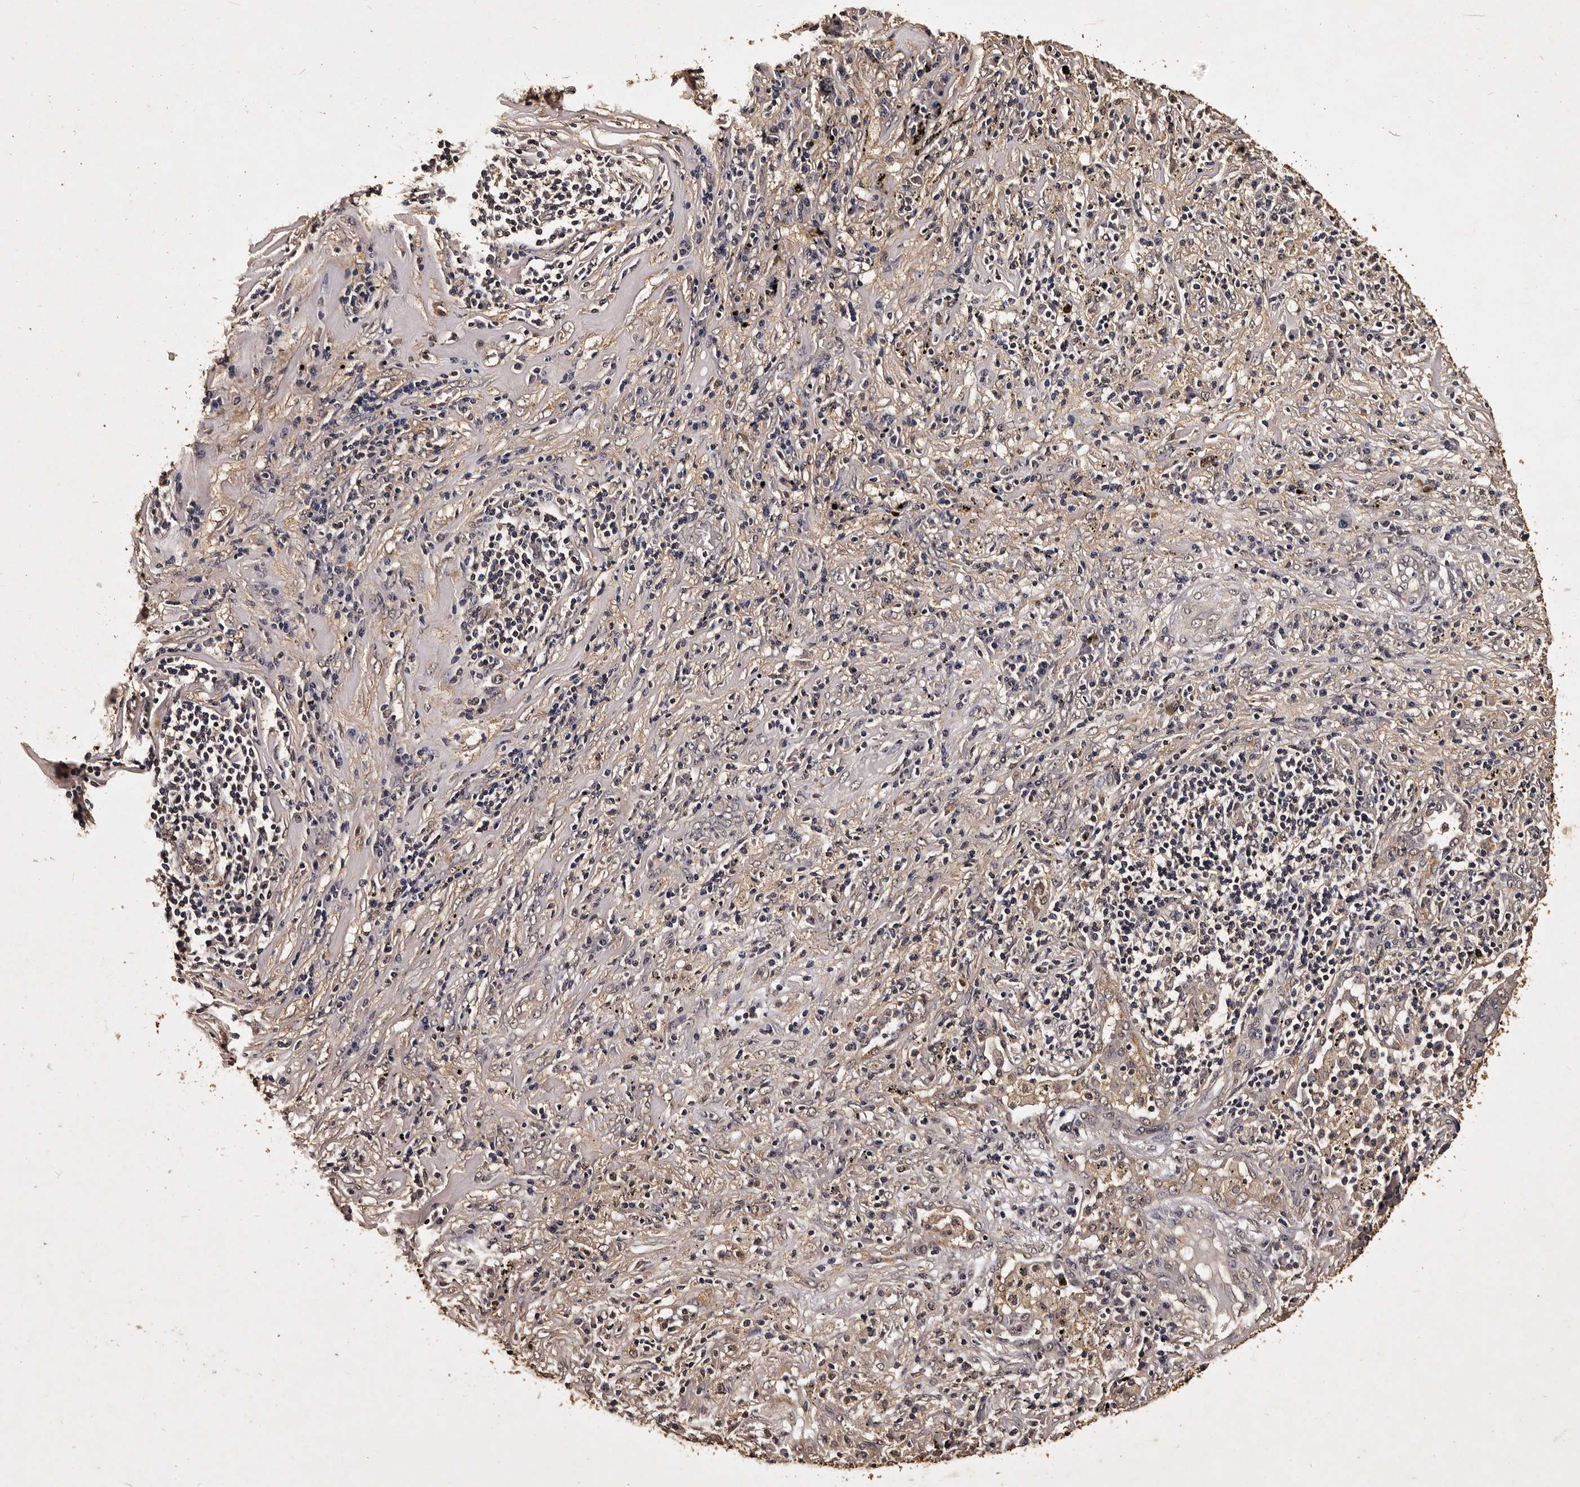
{"staining": {"intensity": "weak", "quantity": "<25%", "location": "cytoplasmic/membranous"}, "tissue": "lung cancer", "cell_type": "Tumor cells", "image_type": "cancer", "snomed": [{"axis": "morphology", "description": "Squamous cell carcinoma, NOS"}, {"axis": "topography", "description": "Lung"}], "caption": "Lung cancer (squamous cell carcinoma) was stained to show a protein in brown. There is no significant expression in tumor cells. (Brightfield microscopy of DAB immunohistochemistry (IHC) at high magnification).", "gene": "PARS2", "patient": {"sex": "female", "age": 63}}